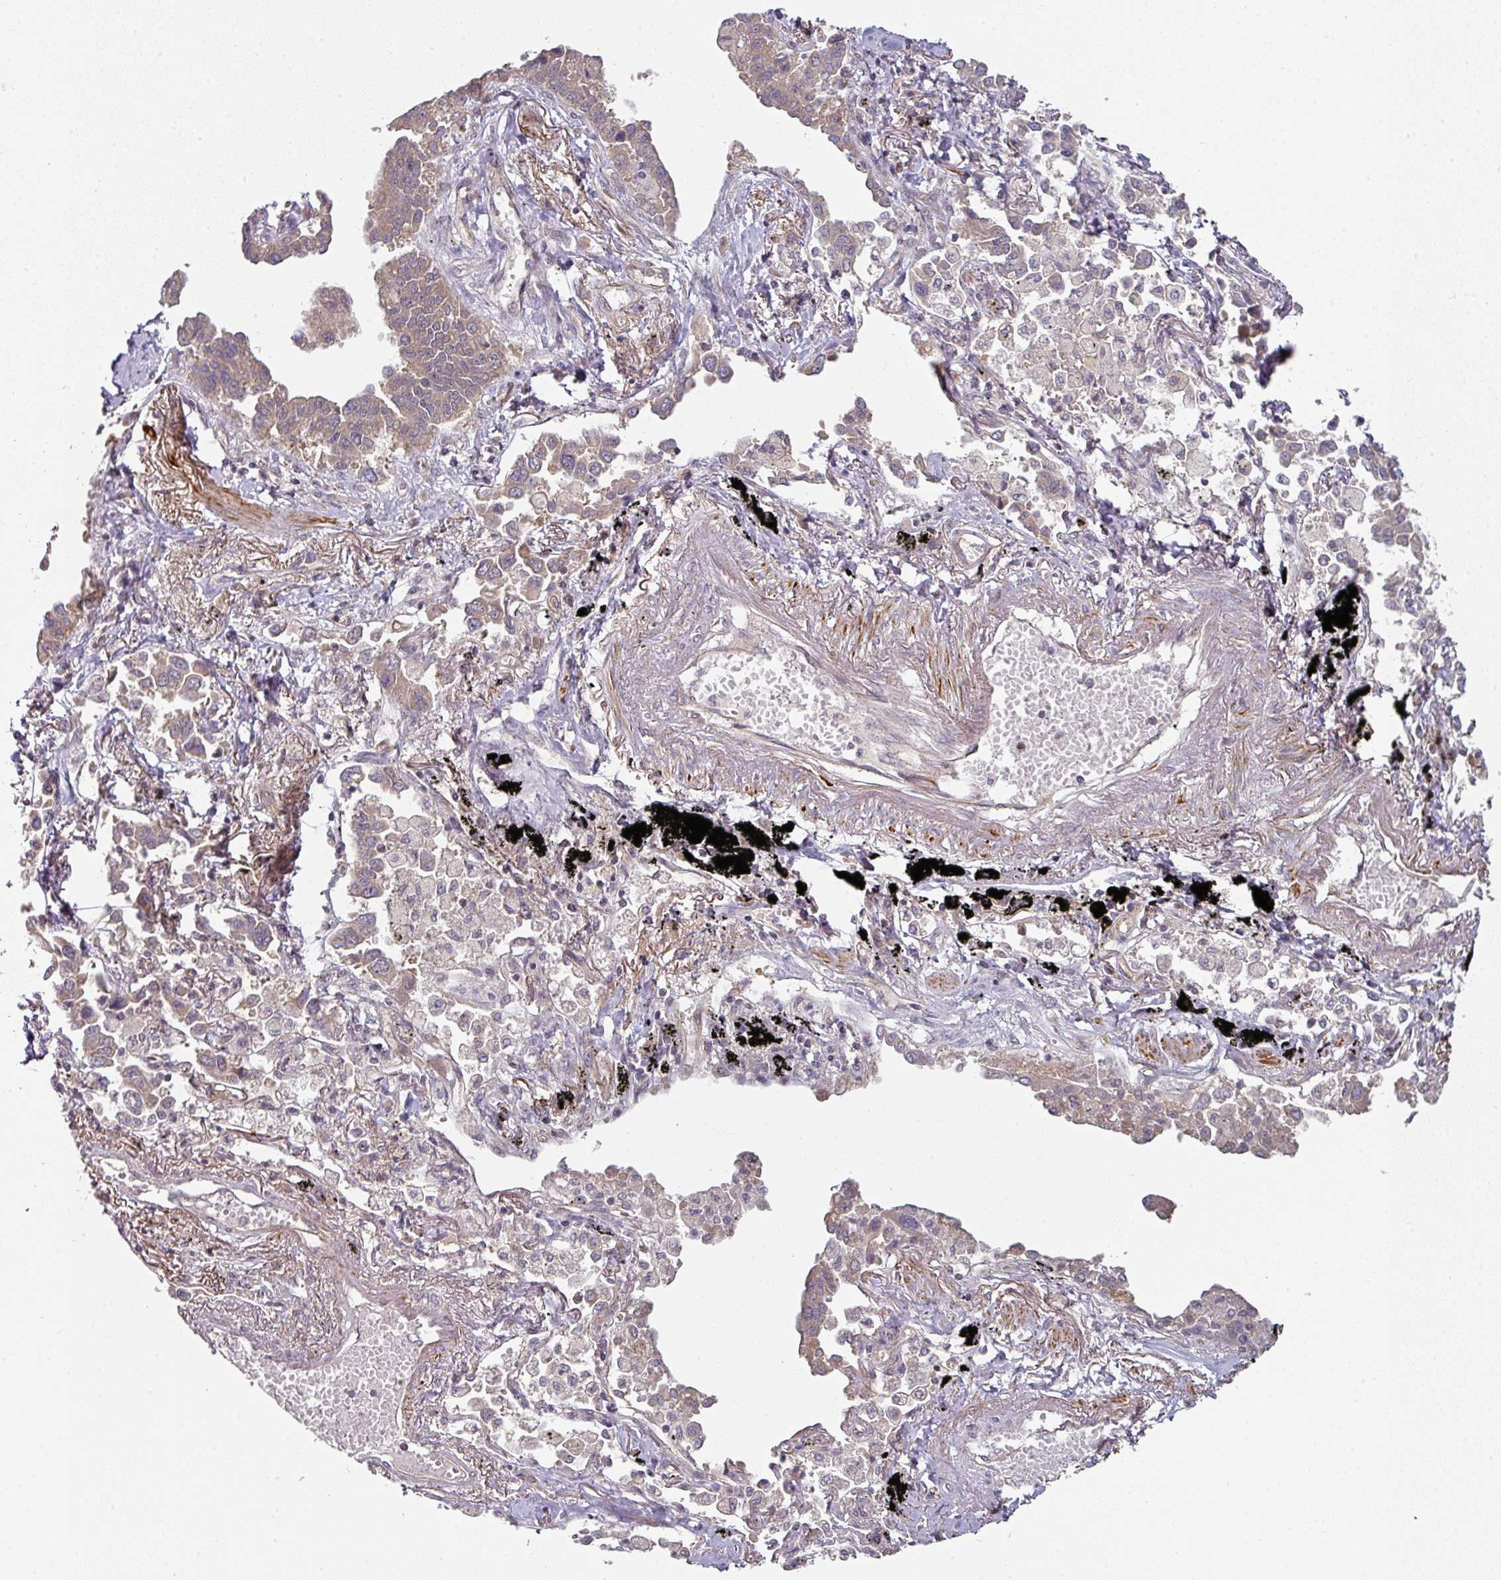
{"staining": {"intensity": "weak", "quantity": "25%-75%", "location": "cytoplasmic/membranous"}, "tissue": "lung cancer", "cell_type": "Tumor cells", "image_type": "cancer", "snomed": [{"axis": "morphology", "description": "Adenocarcinoma, NOS"}, {"axis": "topography", "description": "Lung"}], "caption": "Immunohistochemistry of adenocarcinoma (lung) exhibits low levels of weak cytoplasmic/membranous positivity in about 25%-75% of tumor cells.", "gene": "MAP2K2", "patient": {"sex": "male", "age": 67}}